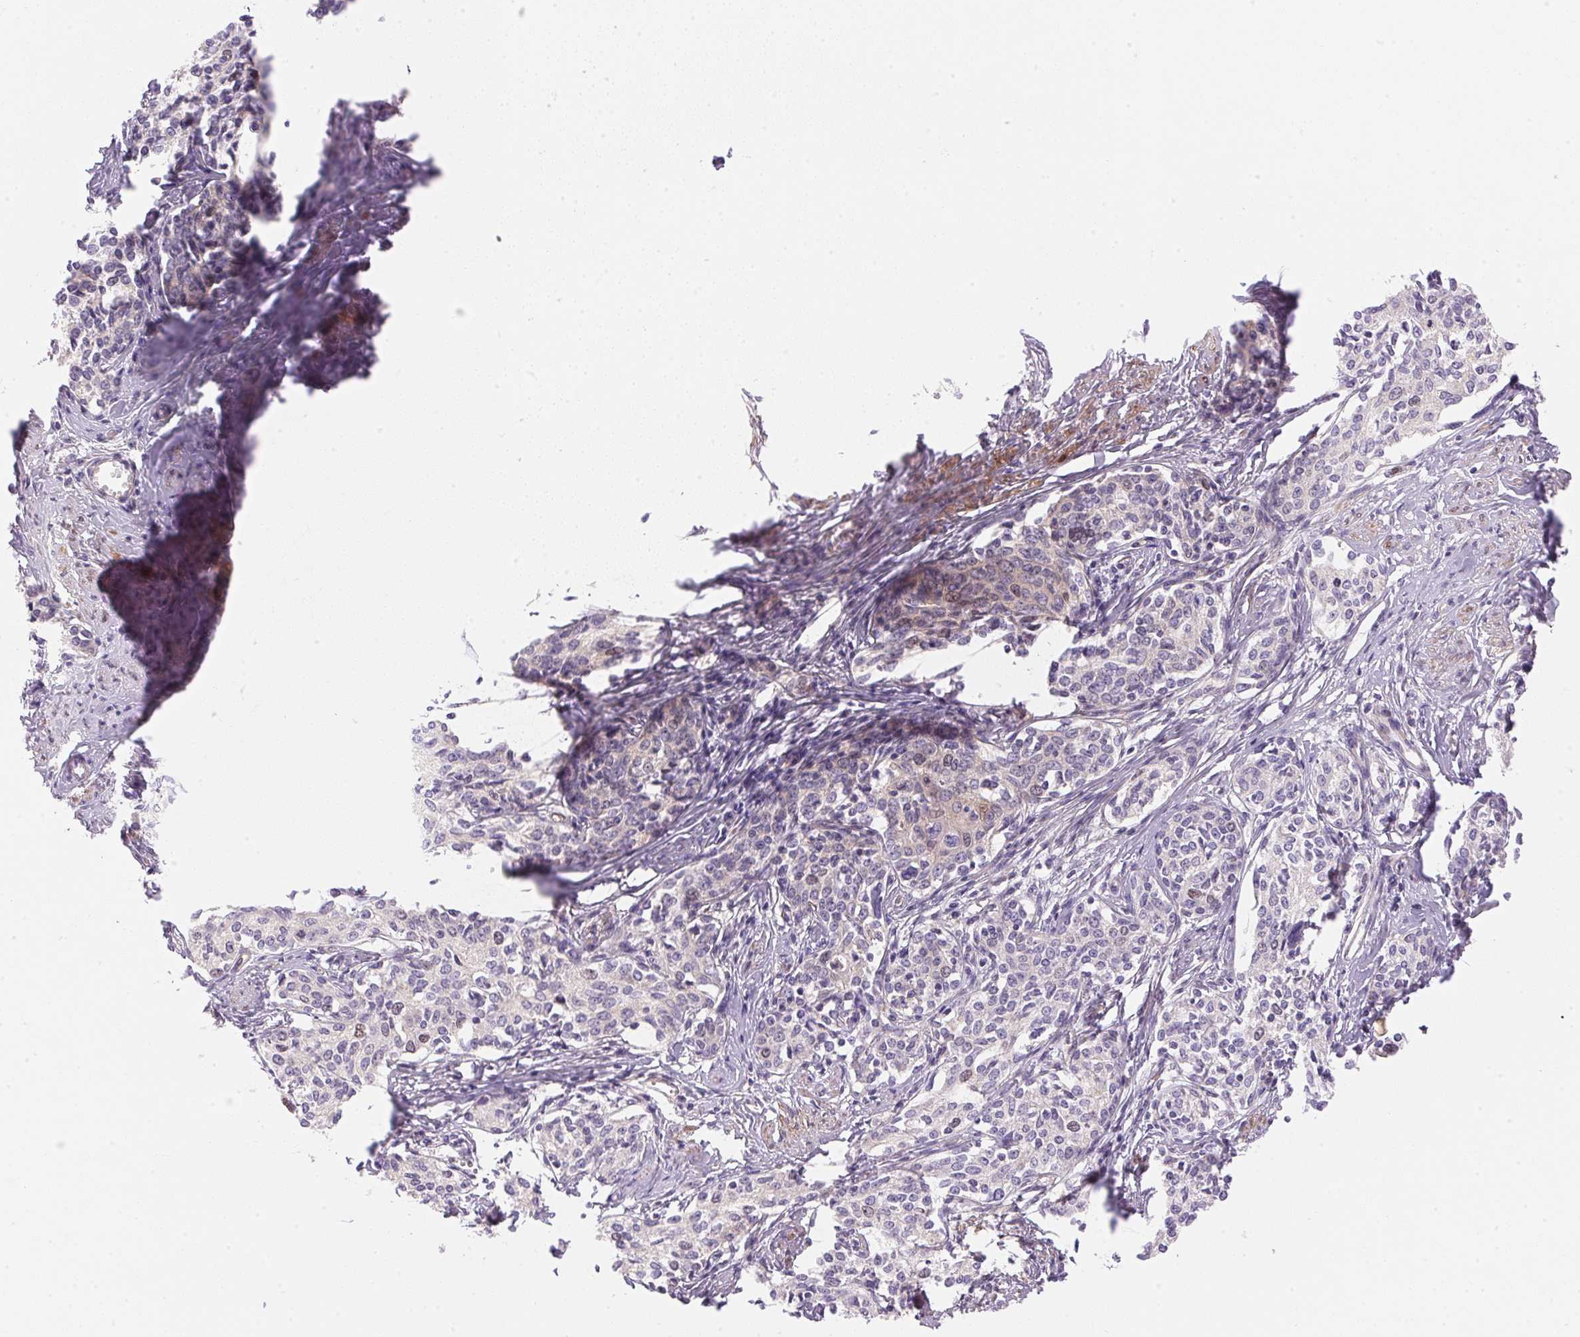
{"staining": {"intensity": "negative", "quantity": "none", "location": "none"}, "tissue": "cervical cancer", "cell_type": "Tumor cells", "image_type": "cancer", "snomed": [{"axis": "morphology", "description": "Squamous cell carcinoma, NOS"}, {"axis": "morphology", "description": "Adenocarcinoma, NOS"}, {"axis": "topography", "description": "Cervix"}], "caption": "Photomicrograph shows no protein staining in tumor cells of cervical squamous cell carcinoma tissue.", "gene": "SMTN", "patient": {"sex": "female", "age": 52}}